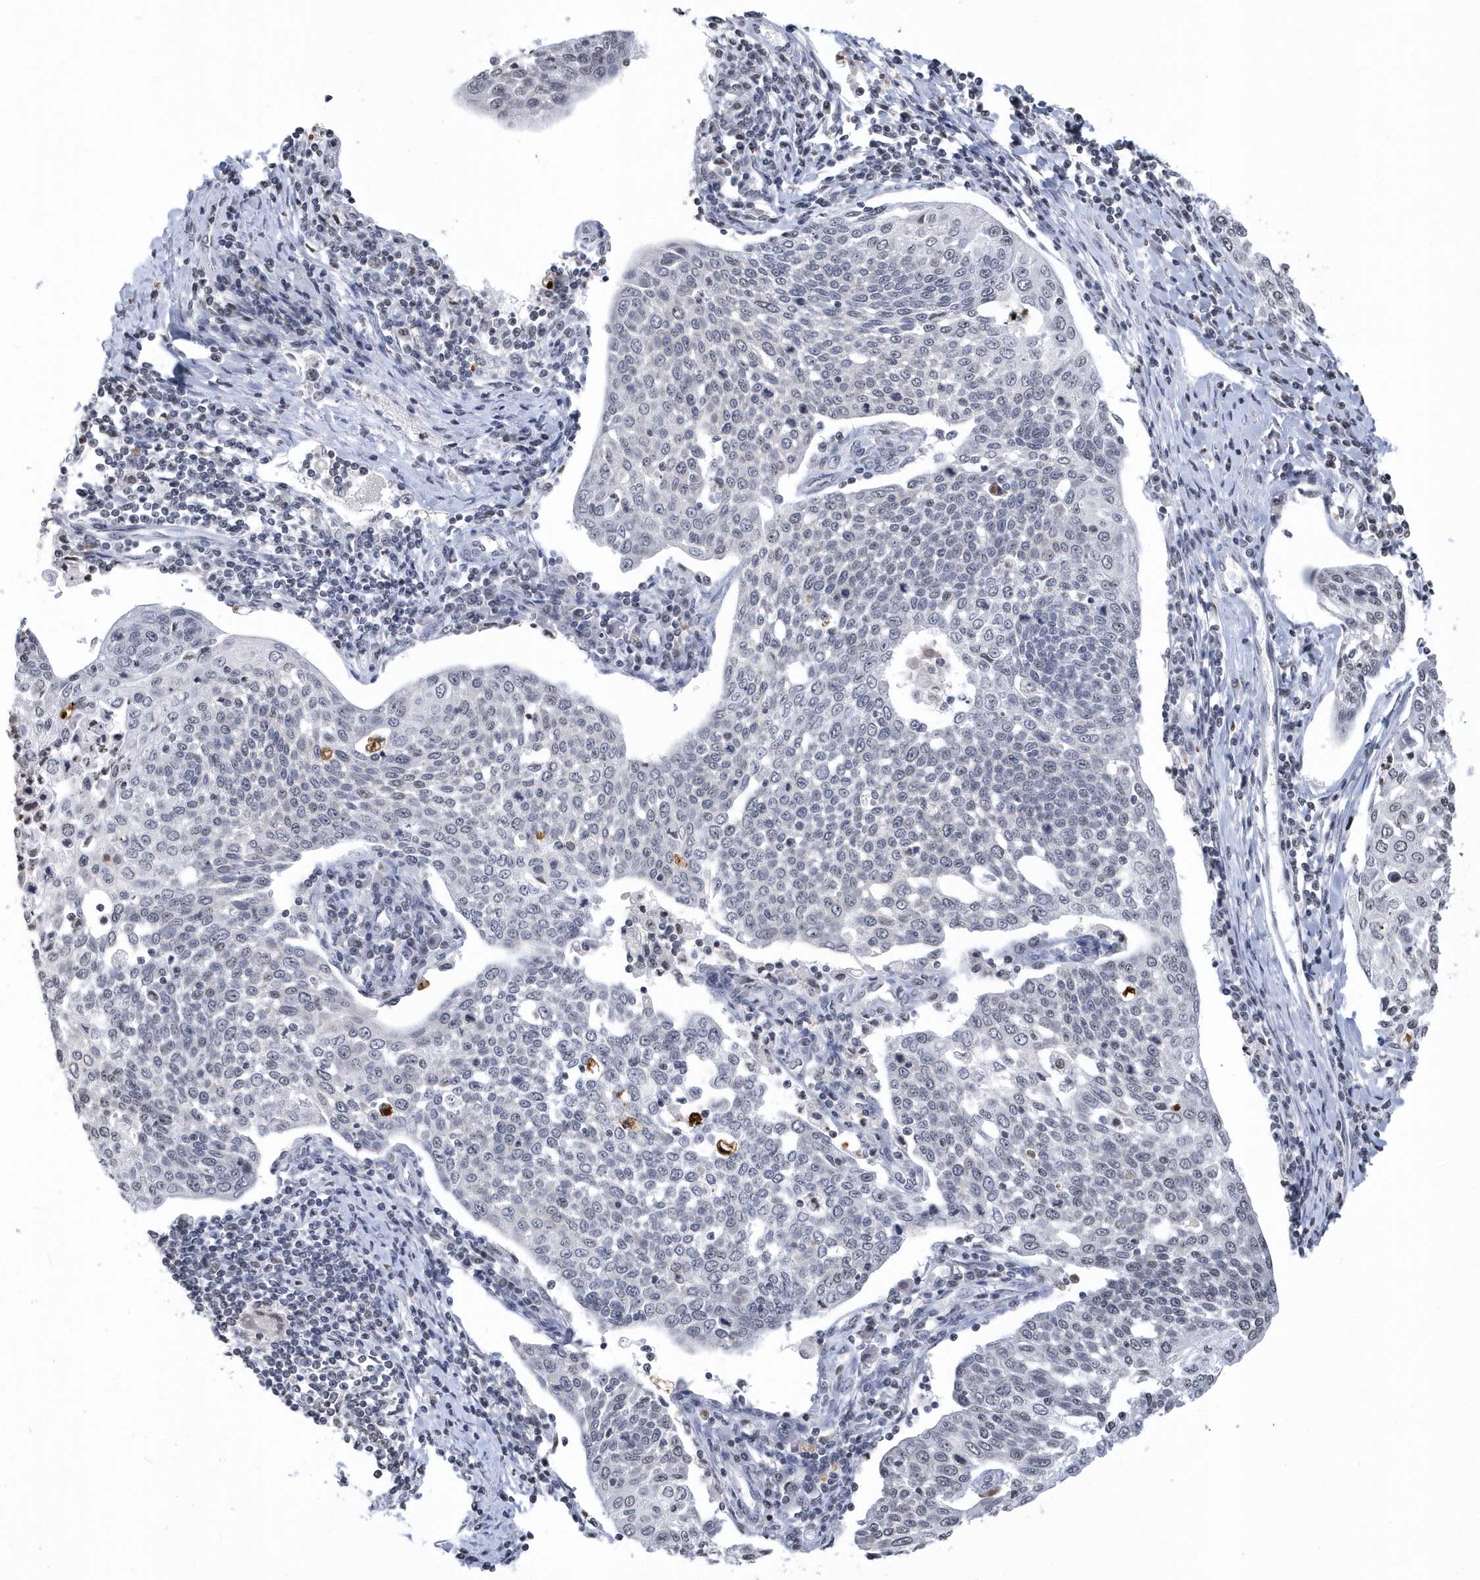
{"staining": {"intensity": "negative", "quantity": "none", "location": "none"}, "tissue": "cervical cancer", "cell_type": "Tumor cells", "image_type": "cancer", "snomed": [{"axis": "morphology", "description": "Squamous cell carcinoma, NOS"}, {"axis": "topography", "description": "Cervix"}], "caption": "Micrograph shows no significant protein staining in tumor cells of squamous cell carcinoma (cervical).", "gene": "VWA5B2", "patient": {"sex": "female", "age": 34}}